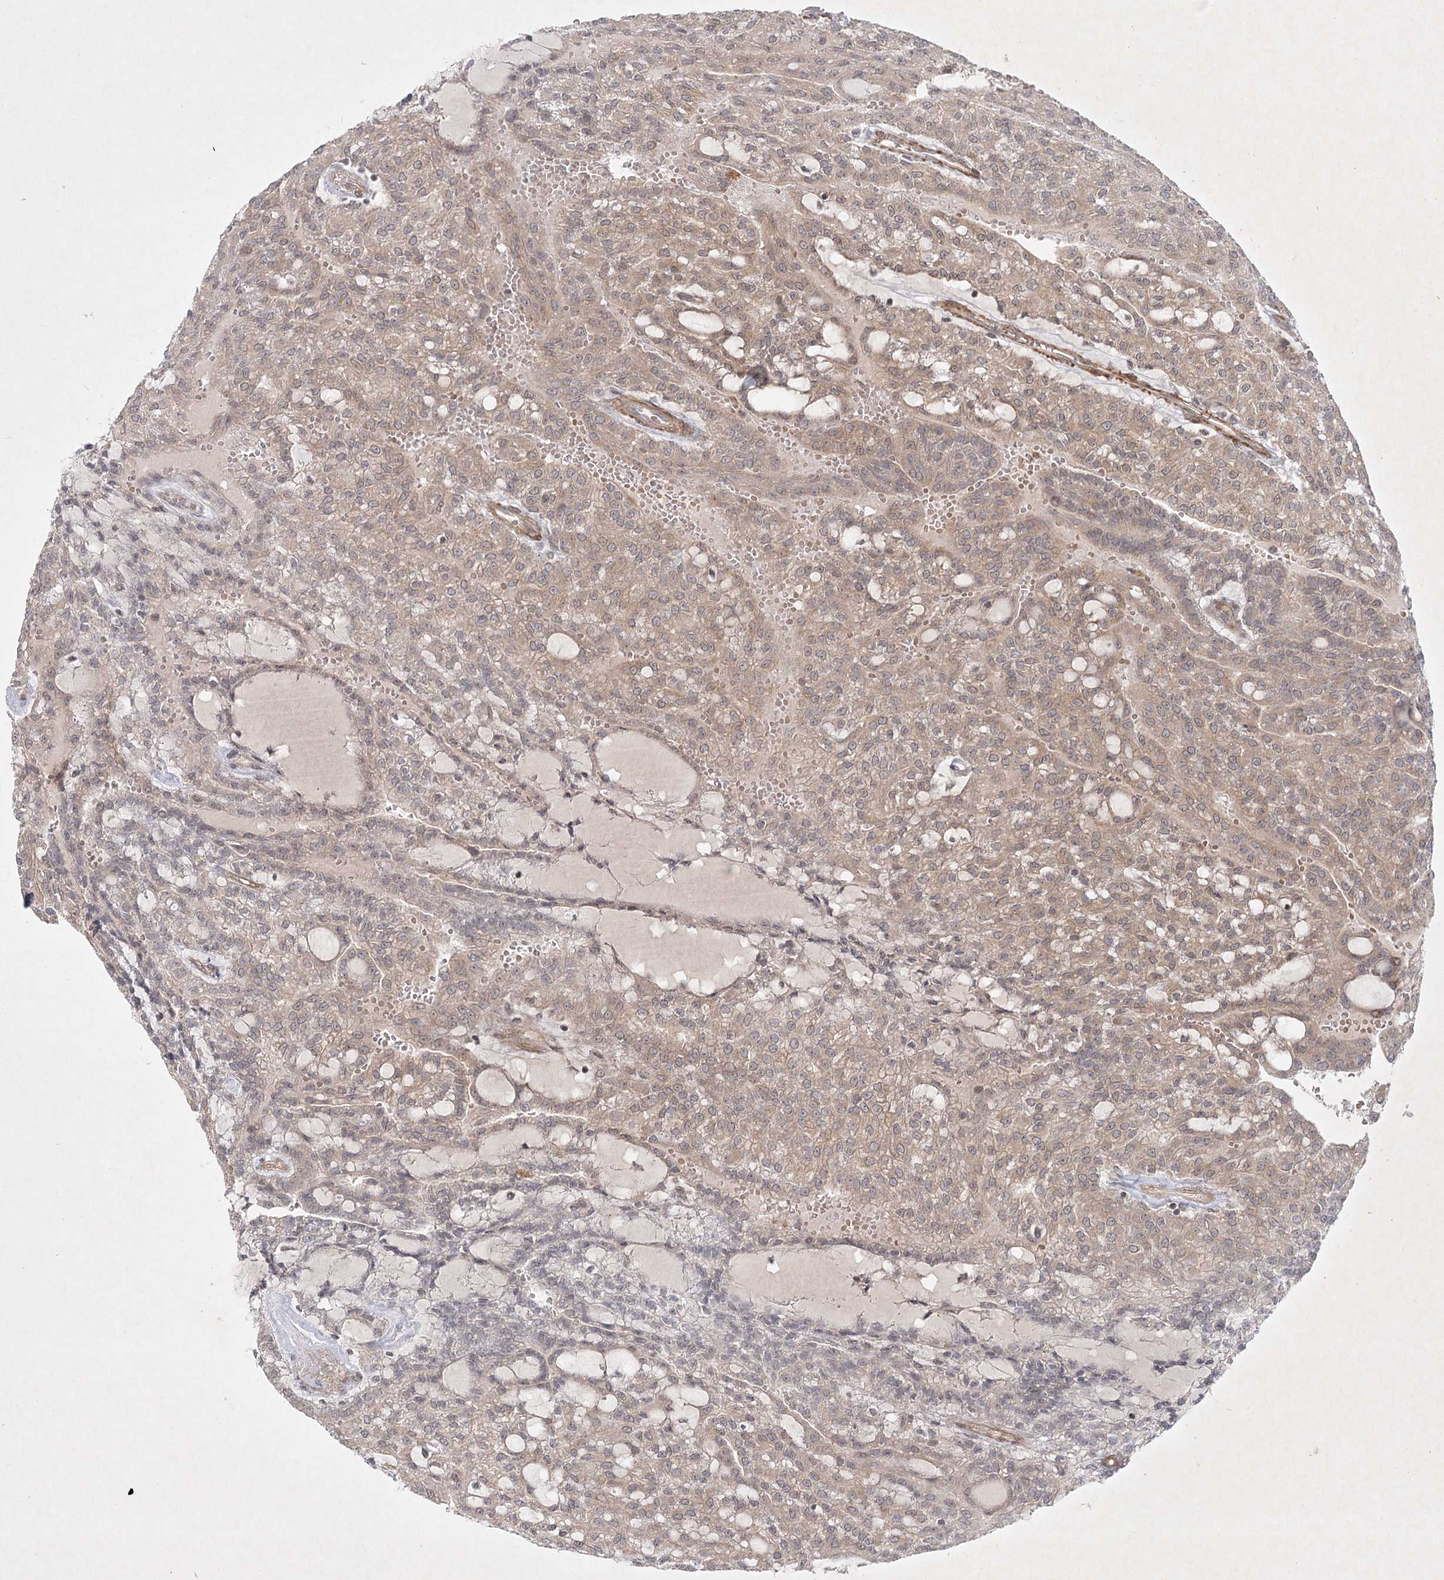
{"staining": {"intensity": "weak", "quantity": "25%-75%", "location": "cytoplasmic/membranous"}, "tissue": "renal cancer", "cell_type": "Tumor cells", "image_type": "cancer", "snomed": [{"axis": "morphology", "description": "Adenocarcinoma, NOS"}, {"axis": "topography", "description": "Kidney"}], "caption": "Renal cancer stained with DAB immunohistochemistry (IHC) displays low levels of weak cytoplasmic/membranous positivity in about 25%-75% of tumor cells.", "gene": "SH2D3A", "patient": {"sex": "male", "age": 63}}